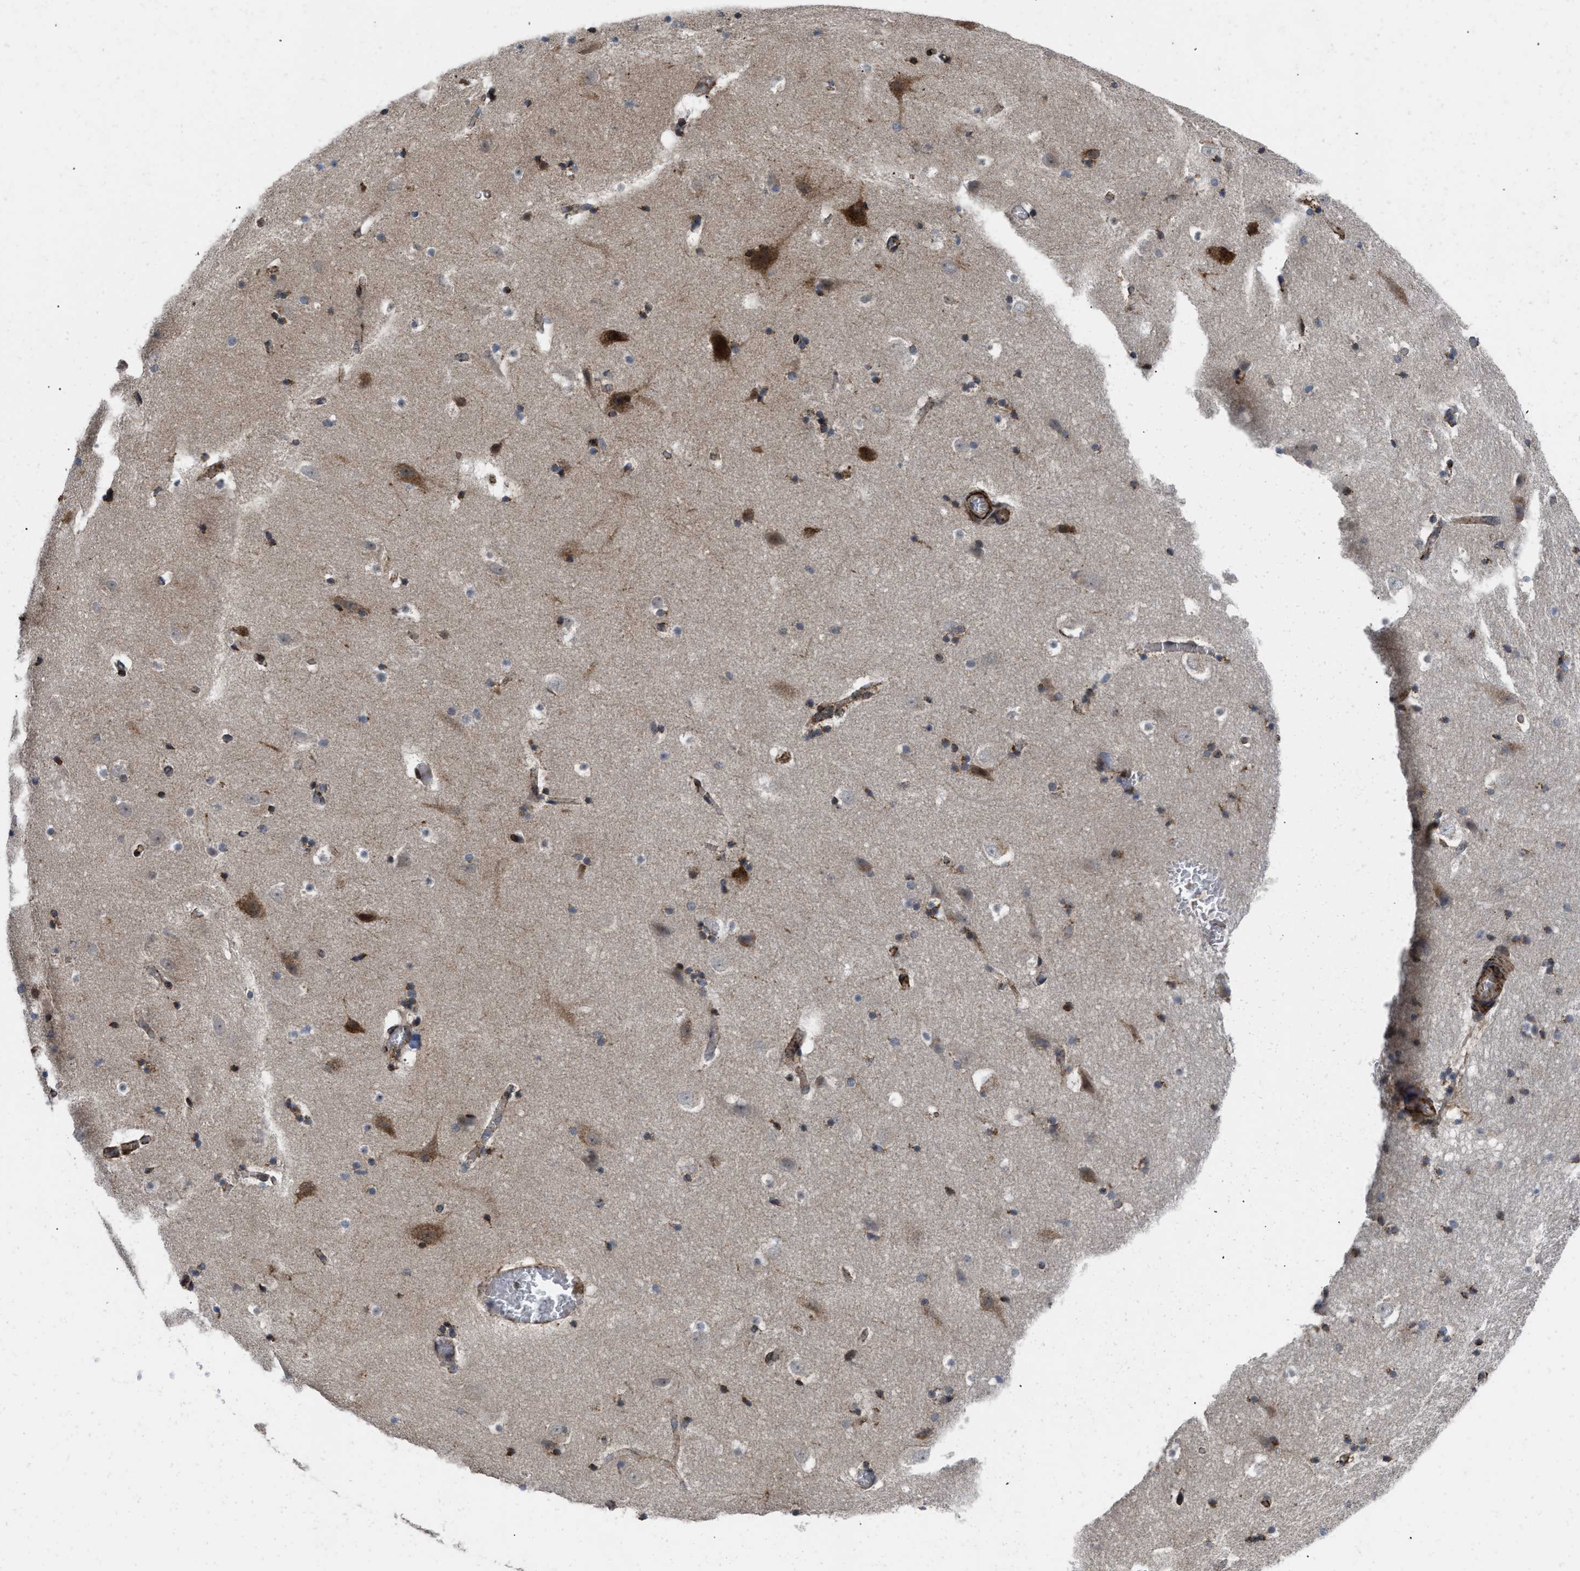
{"staining": {"intensity": "moderate", "quantity": "25%-75%", "location": "cytoplasmic/membranous"}, "tissue": "hippocampus", "cell_type": "Glial cells", "image_type": "normal", "snomed": [{"axis": "morphology", "description": "Normal tissue, NOS"}, {"axis": "topography", "description": "Hippocampus"}], "caption": "Hippocampus stained with IHC shows moderate cytoplasmic/membranous staining in about 25%-75% of glial cells.", "gene": "AKAP1", "patient": {"sex": "male", "age": 45}}